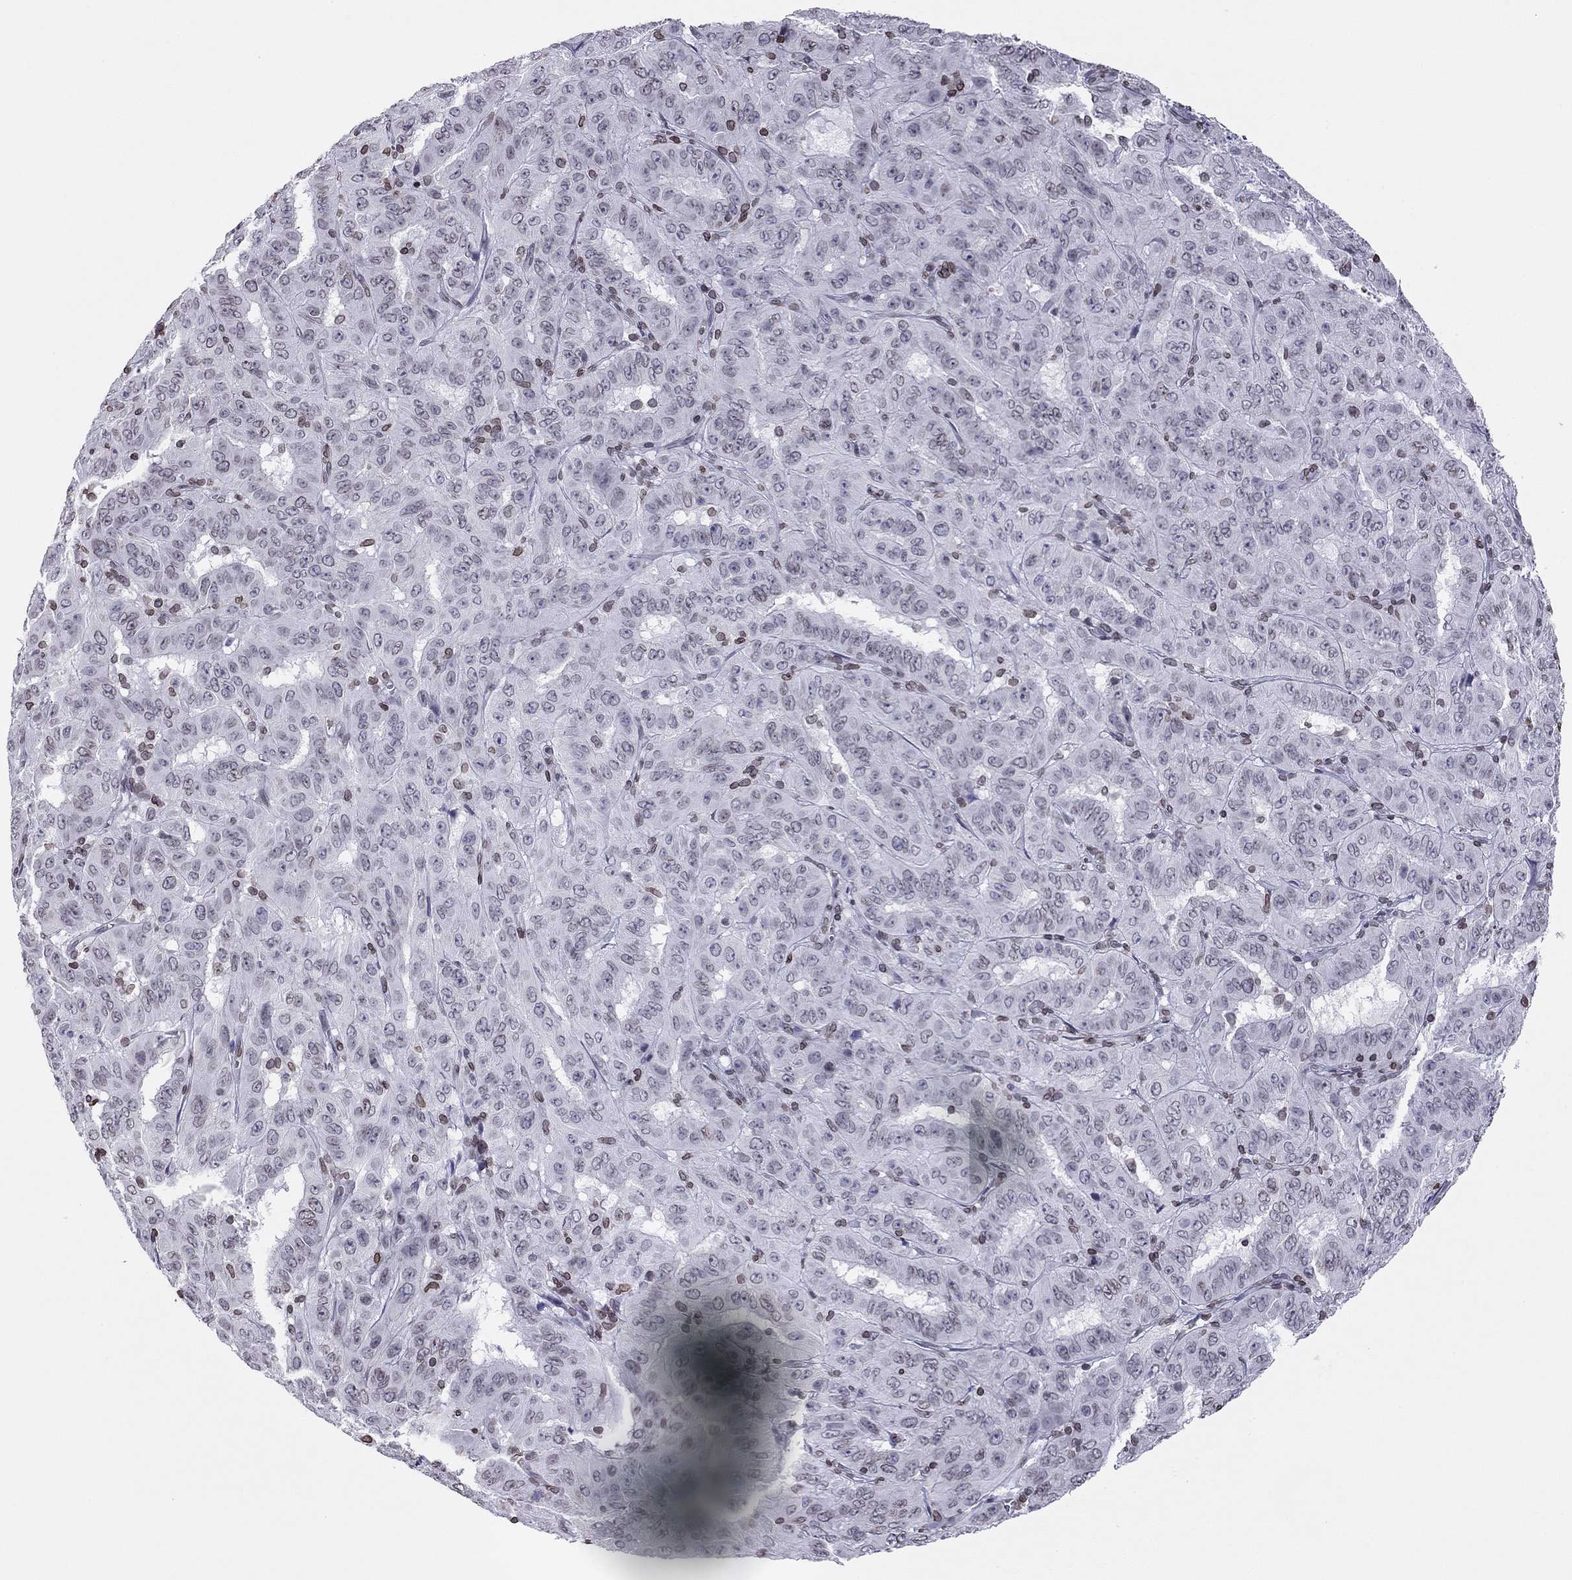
{"staining": {"intensity": "negative", "quantity": "none", "location": "none"}, "tissue": "pancreatic cancer", "cell_type": "Tumor cells", "image_type": "cancer", "snomed": [{"axis": "morphology", "description": "Adenocarcinoma, NOS"}, {"axis": "topography", "description": "Pancreas"}], "caption": "A micrograph of pancreatic adenocarcinoma stained for a protein exhibits no brown staining in tumor cells.", "gene": "ESPL1", "patient": {"sex": "male", "age": 63}}